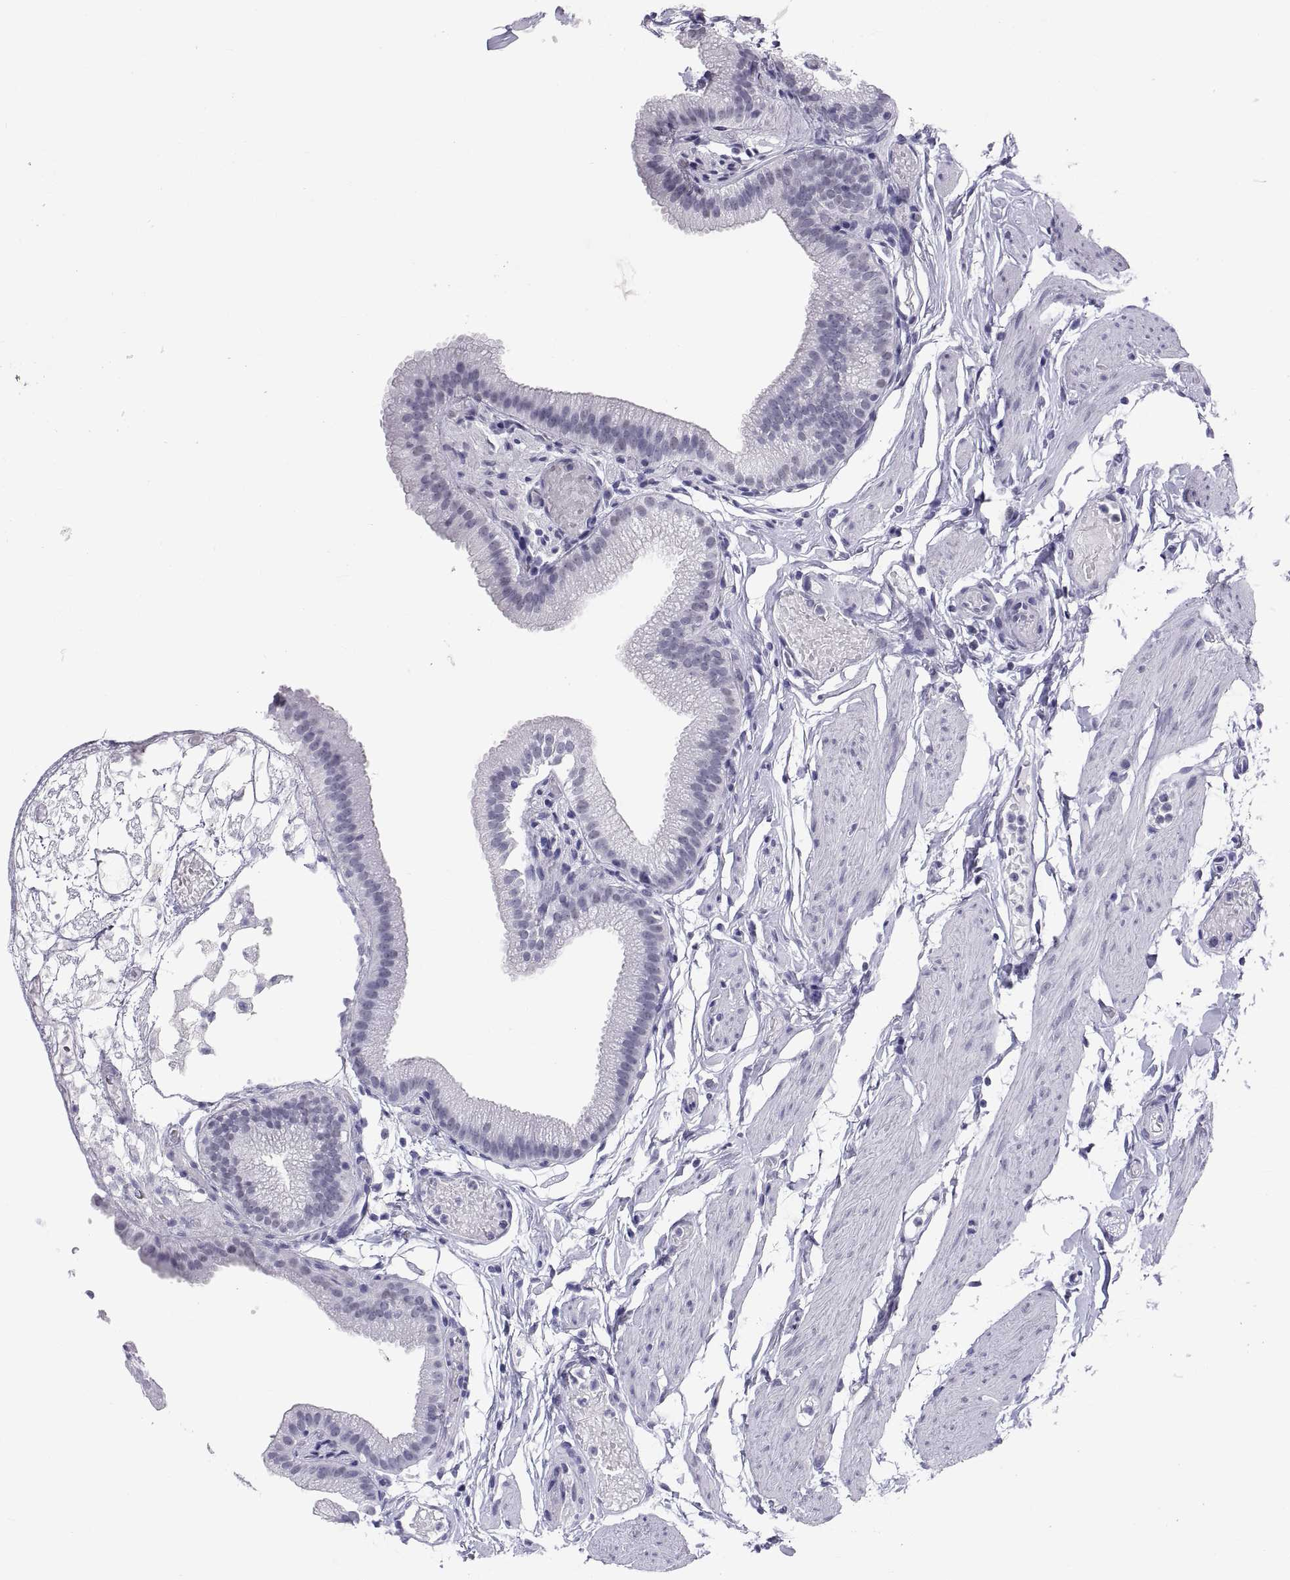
{"staining": {"intensity": "negative", "quantity": "none", "location": "none"}, "tissue": "gallbladder", "cell_type": "Glandular cells", "image_type": "normal", "snomed": [{"axis": "morphology", "description": "Normal tissue, NOS"}, {"axis": "topography", "description": "Gallbladder"}], "caption": "Histopathology image shows no significant protein staining in glandular cells of unremarkable gallbladder.", "gene": "NEUROD6", "patient": {"sex": "female", "age": 45}}